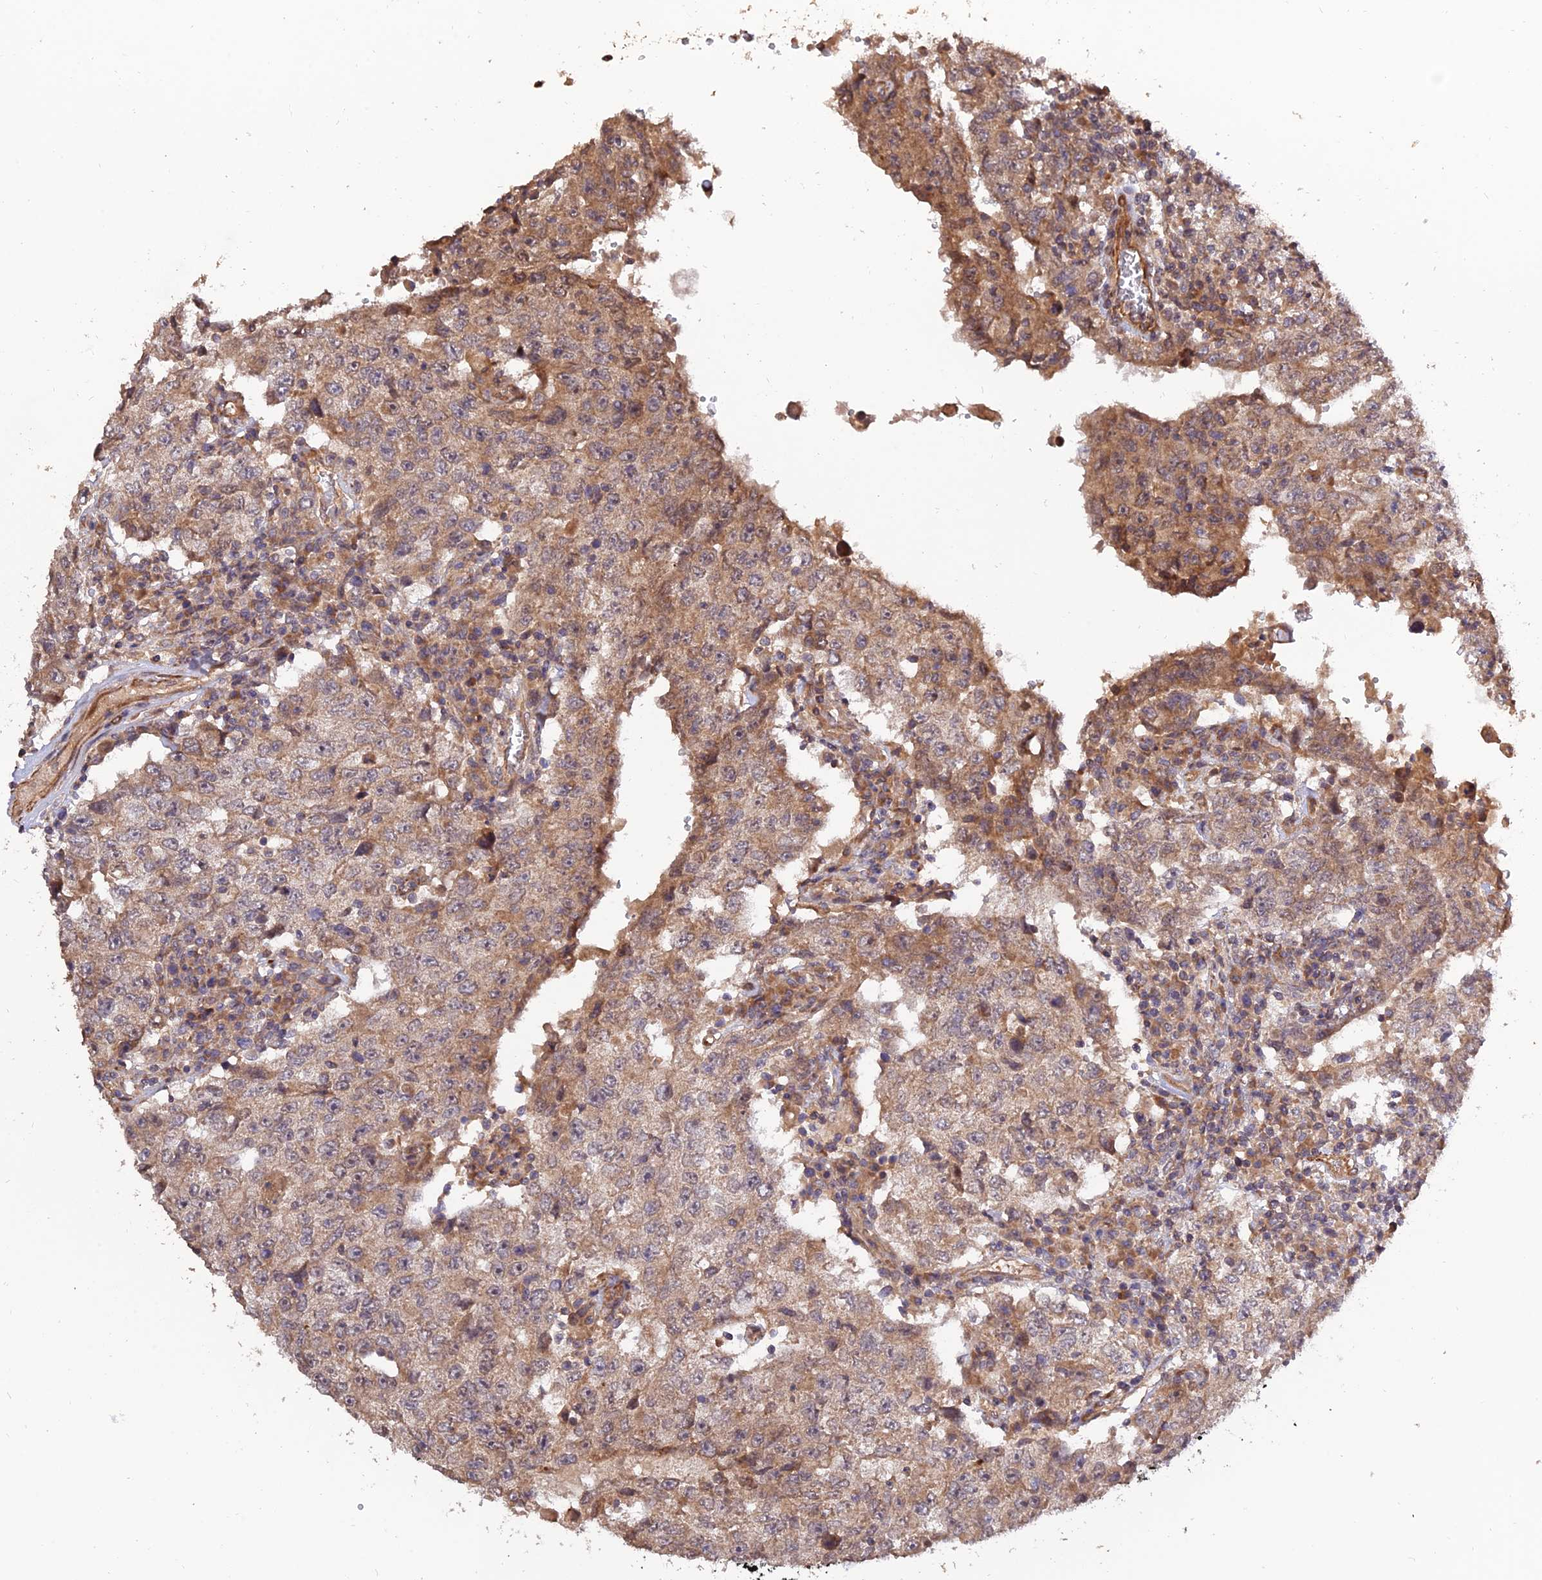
{"staining": {"intensity": "moderate", "quantity": "25%-75%", "location": "cytoplasmic/membranous"}, "tissue": "testis cancer", "cell_type": "Tumor cells", "image_type": "cancer", "snomed": [{"axis": "morphology", "description": "Carcinoma, Embryonal, NOS"}, {"axis": "topography", "description": "Testis"}], "caption": "Immunohistochemical staining of testis embryonal carcinoma shows moderate cytoplasmic/membranous protein positivity in approximately 25%-75% of tumor cells.", "gene": "CREBL2", "patient": {"sex": "male", "age": 26}}